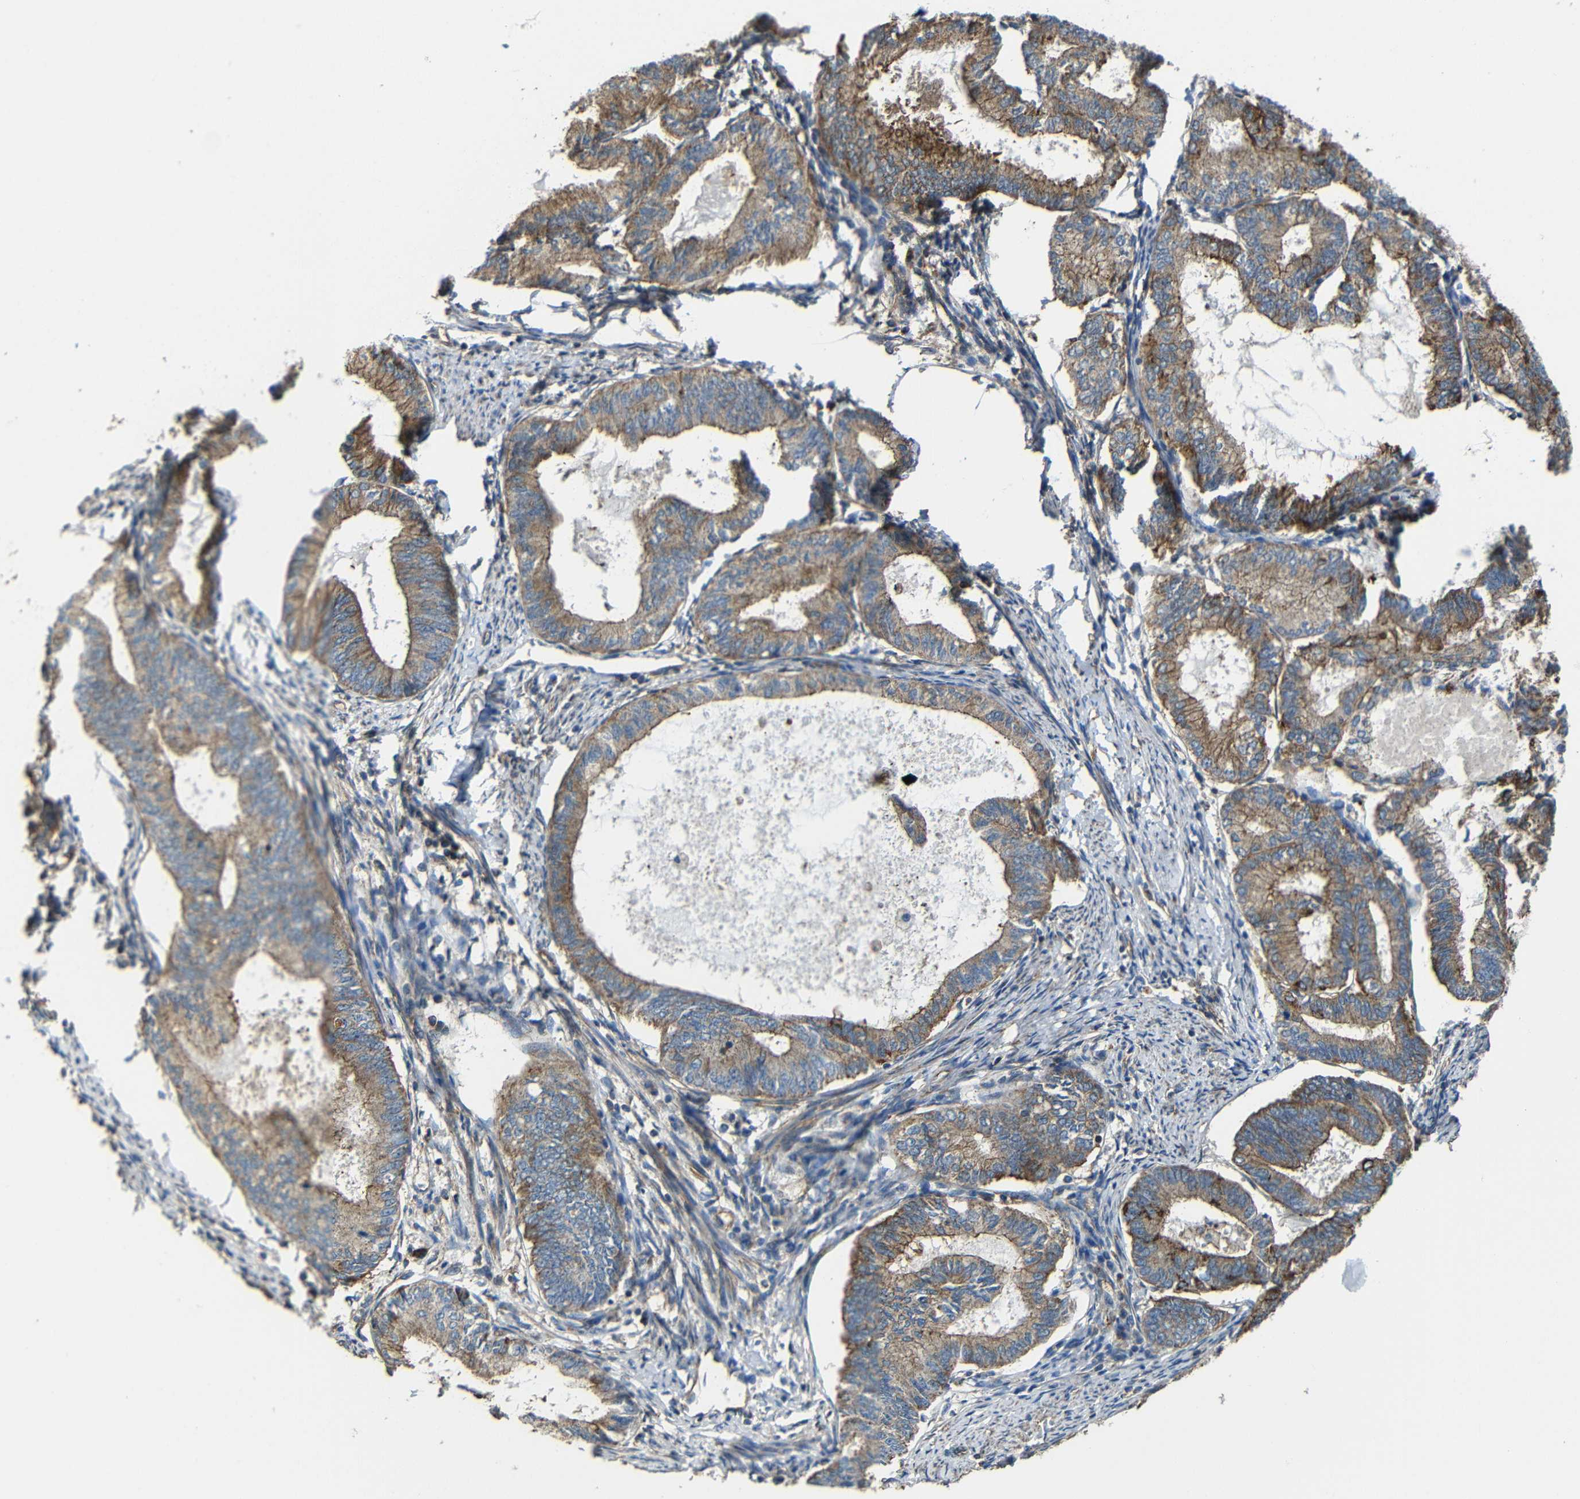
{"staining": {"intensity": "moderate", "quantity": ">75%", "location": "cytoplasmic/membranous"}, "tissue": "endometrial cancer", "cell_type": "Tumor cells", "image_type": "cancer", "snomed": [{"axis": "morphology", "description": "Adenocarcinoma, NOS"}, {"axis": "topography", "description": "Endometrium"}], "caption": "Endometrial cancer stained with a protein marker shows moderate staining in tumor cells.", "gene": "PTCH1", "patient": {"sex": "female", "age": 86}}